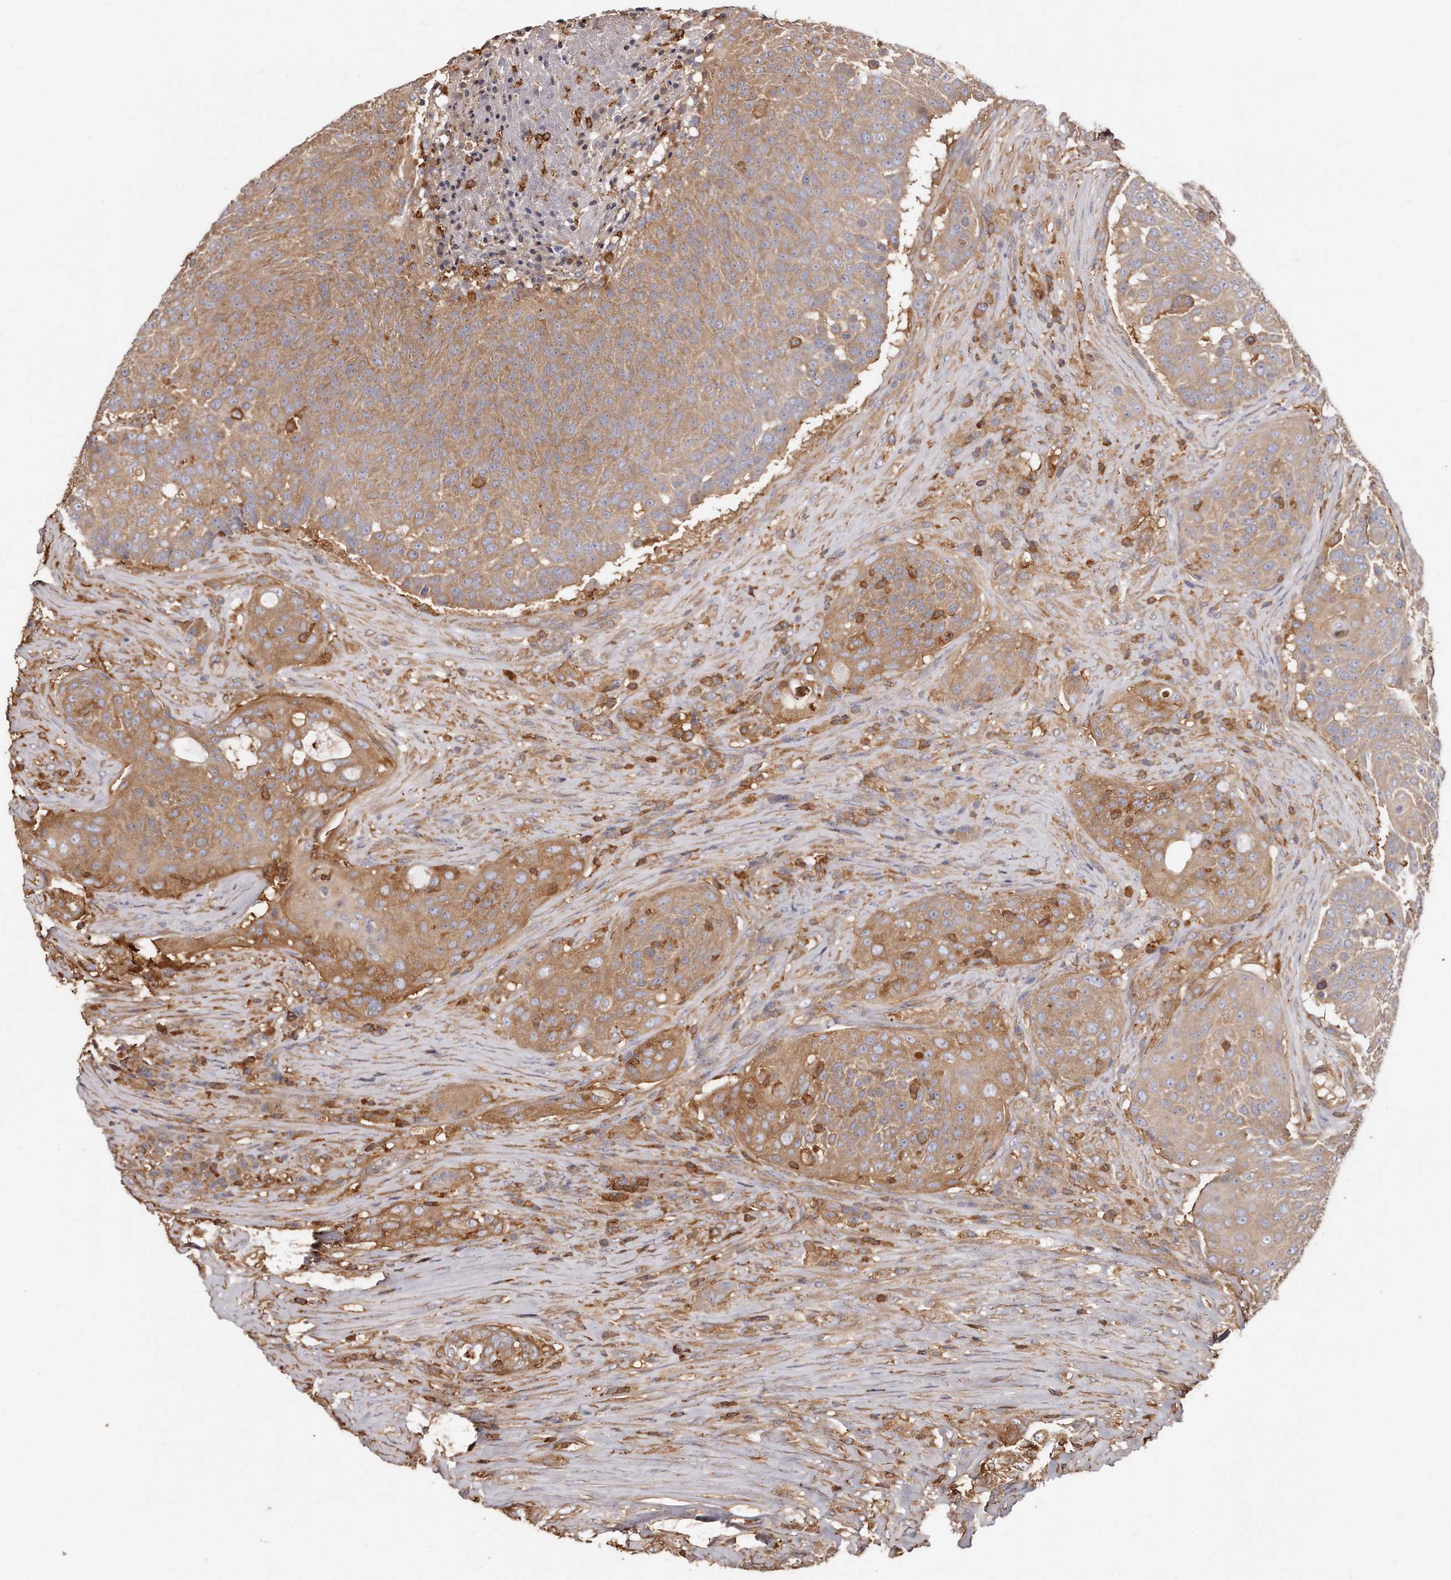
{"staining": {"intensity": "moderate", "quantity": ">75%", "location": "cytoplasmic/membranous"}, "tissue": "urothelial cancer", "cell_type": "Tumor cells", "image_type": "cancer", "snomed": [{"axis": "morphology", "description": "Urothelial carcinoma, High grade"}, {"axis": "topography", "description": "Urinary bladder"}], "caption": "The immunohistochemical stain labels moderate cytoplasmic/membranous expression in tumor cells of high-grade urothelial carcinoma tissue. Using DAB (3,3'-diaminobenzidine) (brown) and hematoxylin (blue) stains, captured at high magnification using brightfield microscopy.", "gene": "CAP1", "patient": {"sex": "female", "age": 63}}